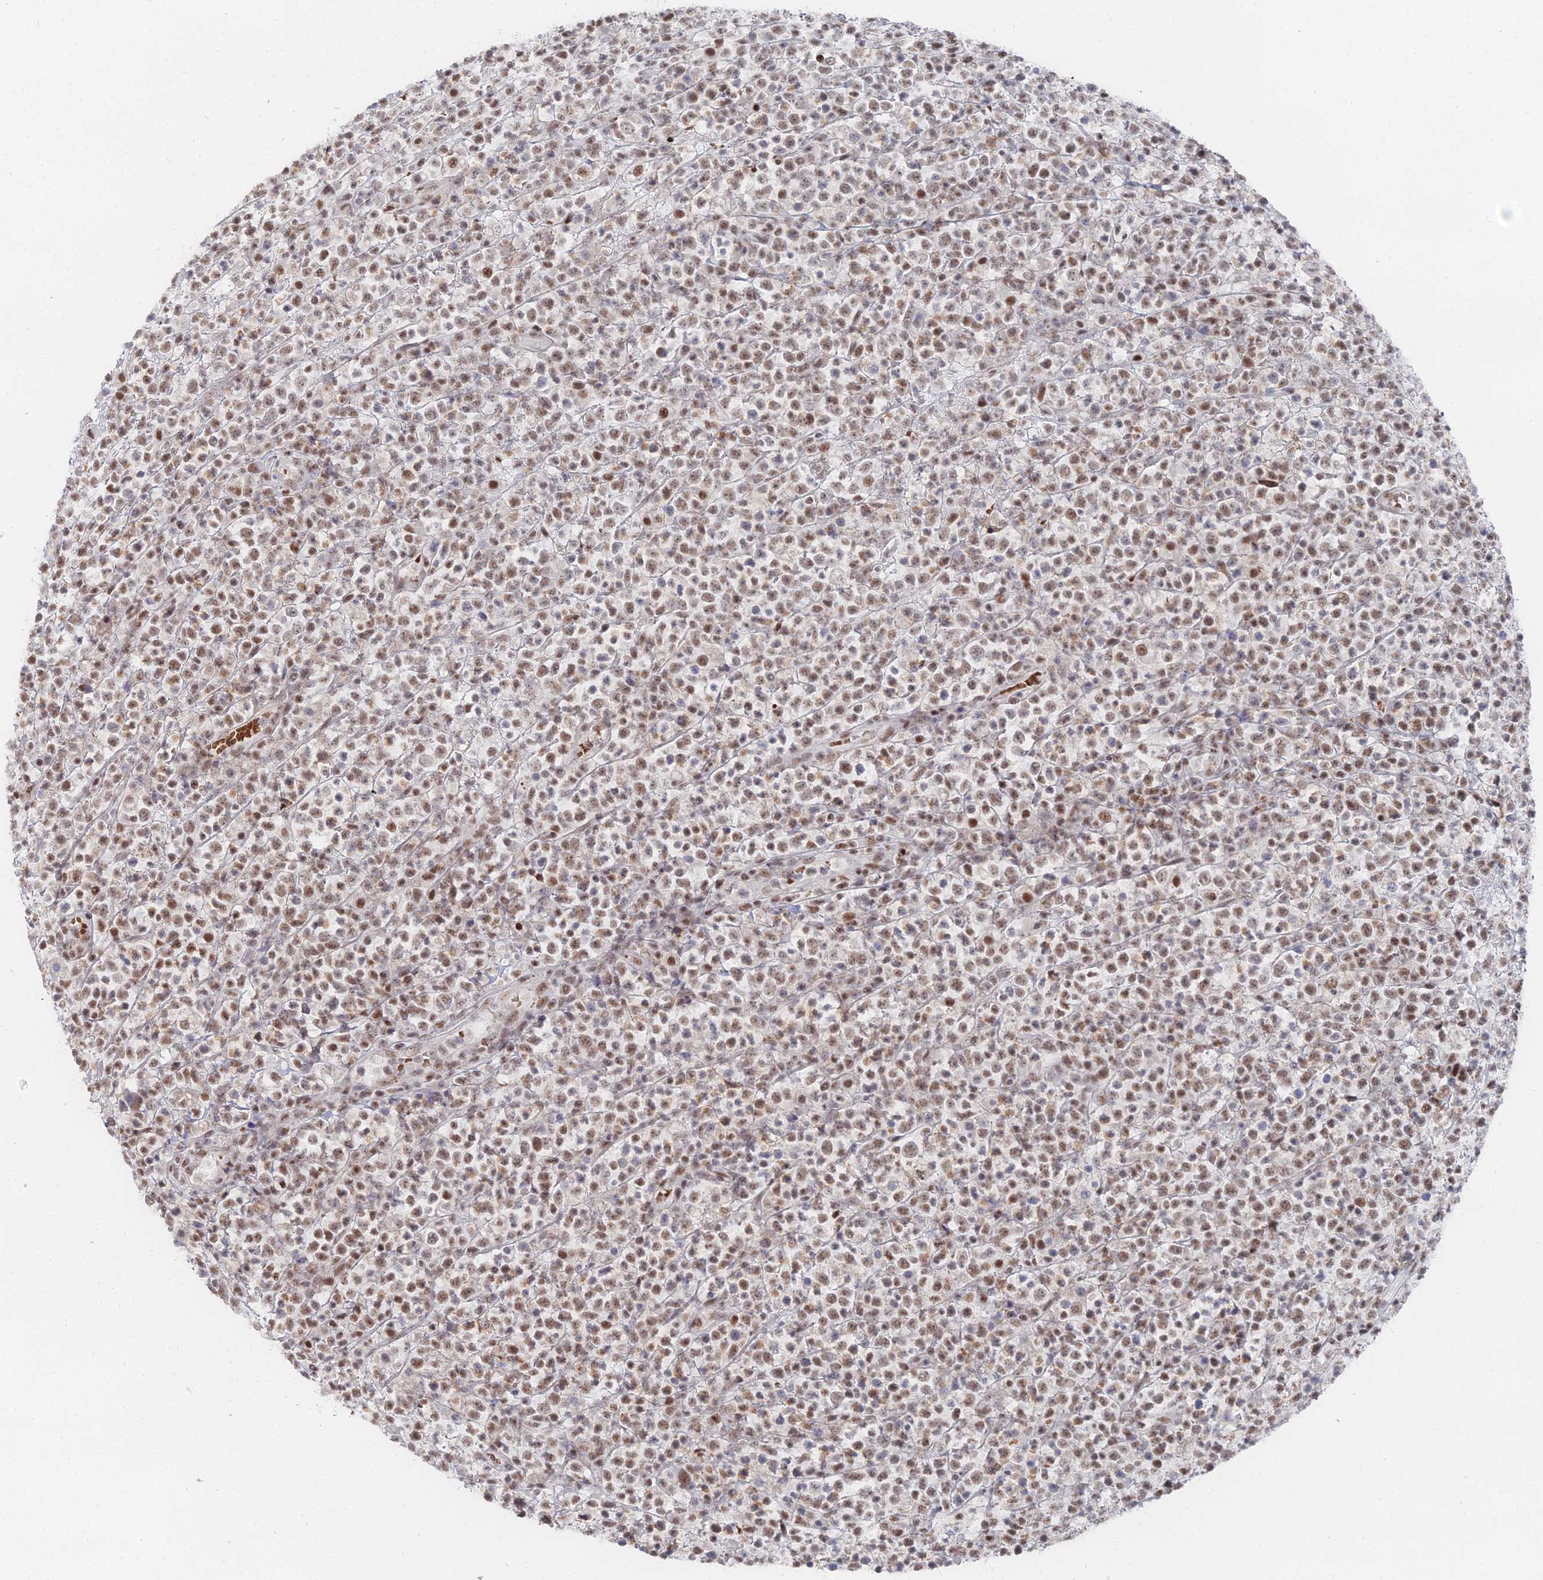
{"staining": {"intensity": "moderate", "quantity": ">75%", "location": "nuclear"}, "tissue": "lymphoma", "cell_type": "Tumor cells", "image_type": "cancer", "snomed": [{"axis": "morphology", "description": "Malignant lymphoma, non-Hodgkin's type, High grade"}, {"axis": "topography", "description": "Colon"}], "caption": "Immunohistochemistry (IHC) micrograph of neoplastic tissue: human lymphoma stained using immunohistochemistry shows medium levels of moderate protein expression localized specifically in the nuclear of tumor cells, appearing as a nuclear brown color.", "gene": "GSC2", "patient": {"sex": "female", "age": 53}}